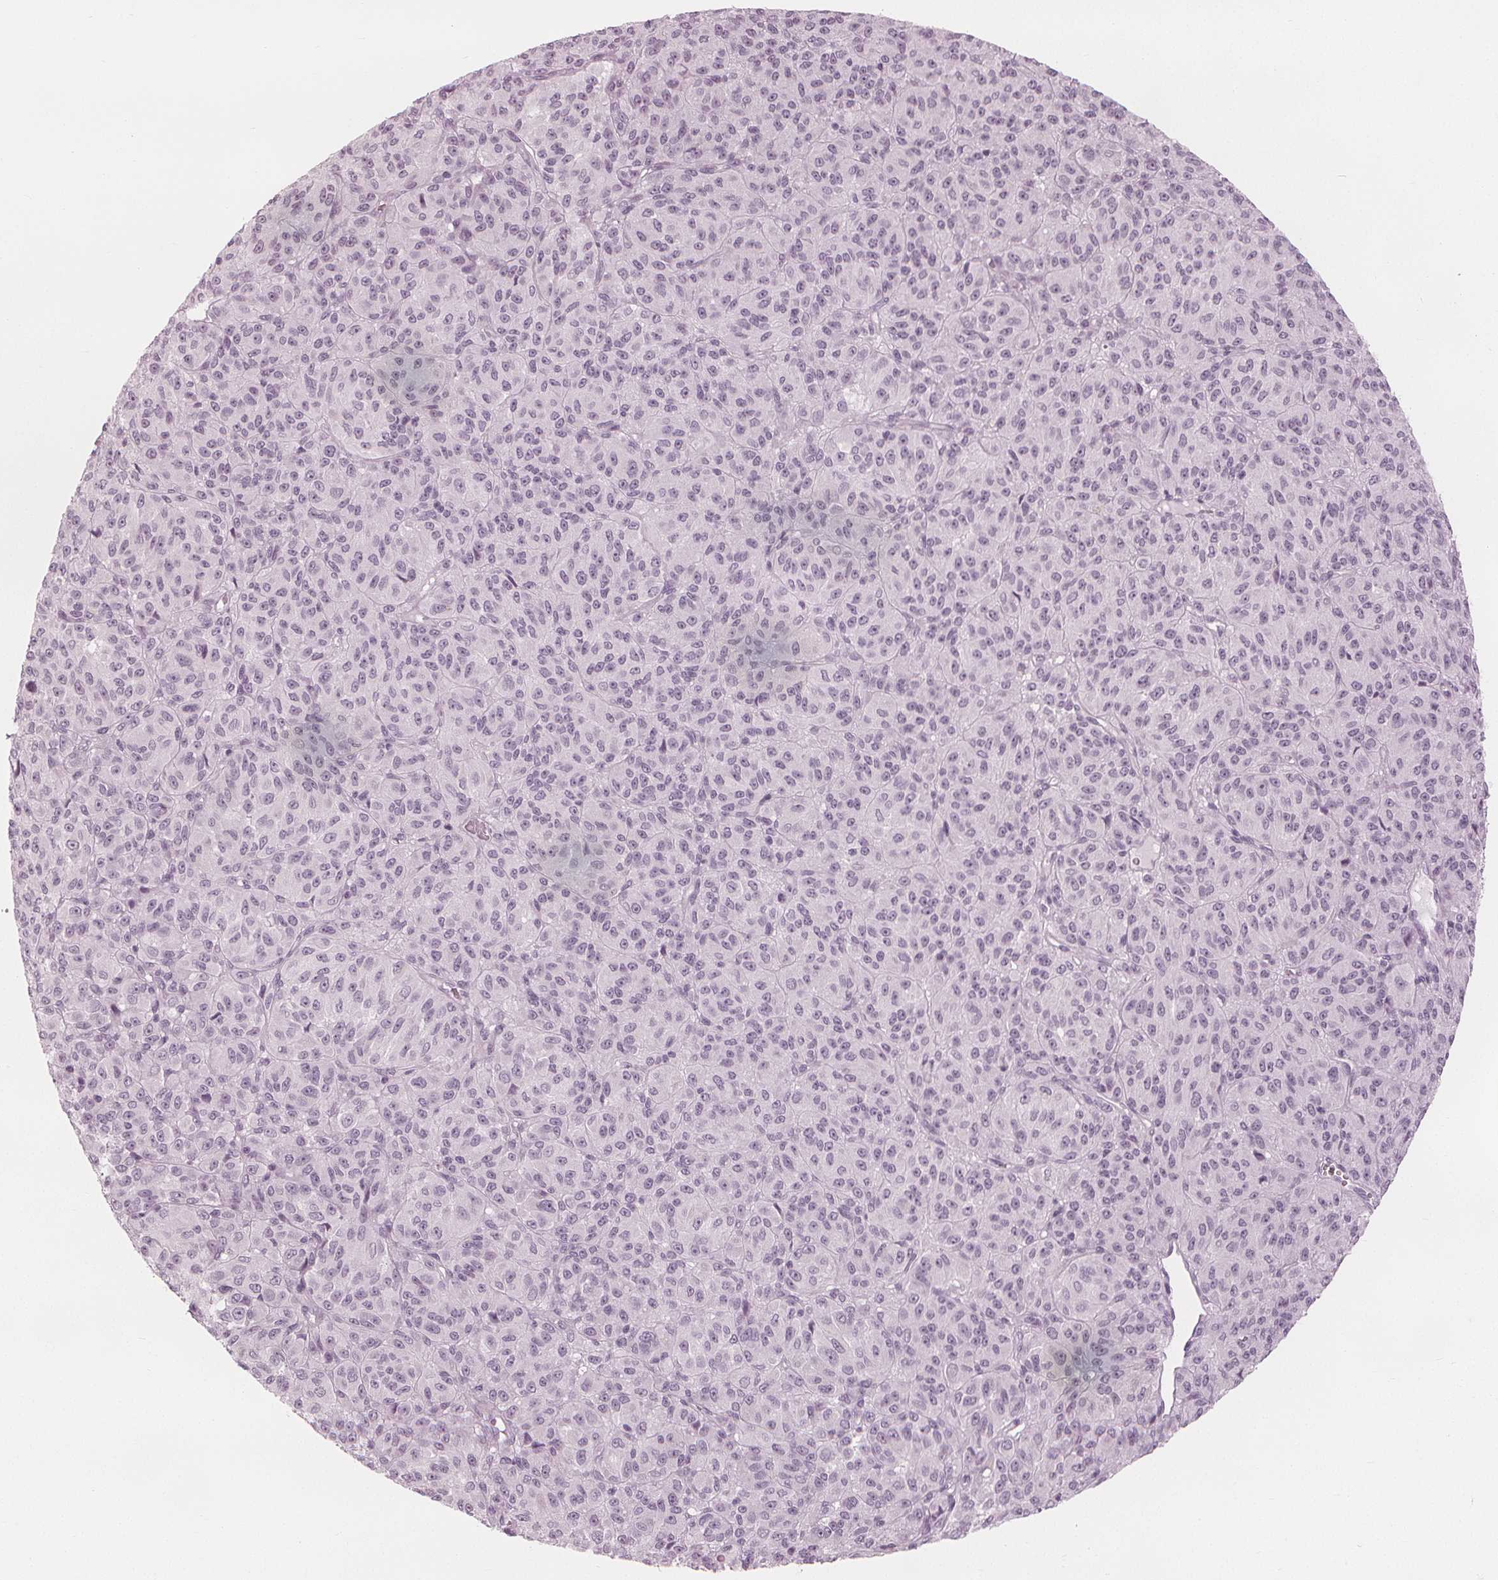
{"staining": {"intensity": "negative", "quantity": "none", "location": "none"}, "tissue": "melanoma", "cell_type": "Tumor cells", "image_type": "cancer", "snomed": [{"axis": "morphology", "description": "Malignant melanoma, Metastatic site"}, {"axis": "topography", "description": "Brain"}], "caption": "The immunohistochemistry (IHC) photomicrograph has no significant expression in tumor cells of malignant melanoma (metastatic site) tissue.", "gene": "PAEP", "patient": {"sex": "female", "age": 56}}